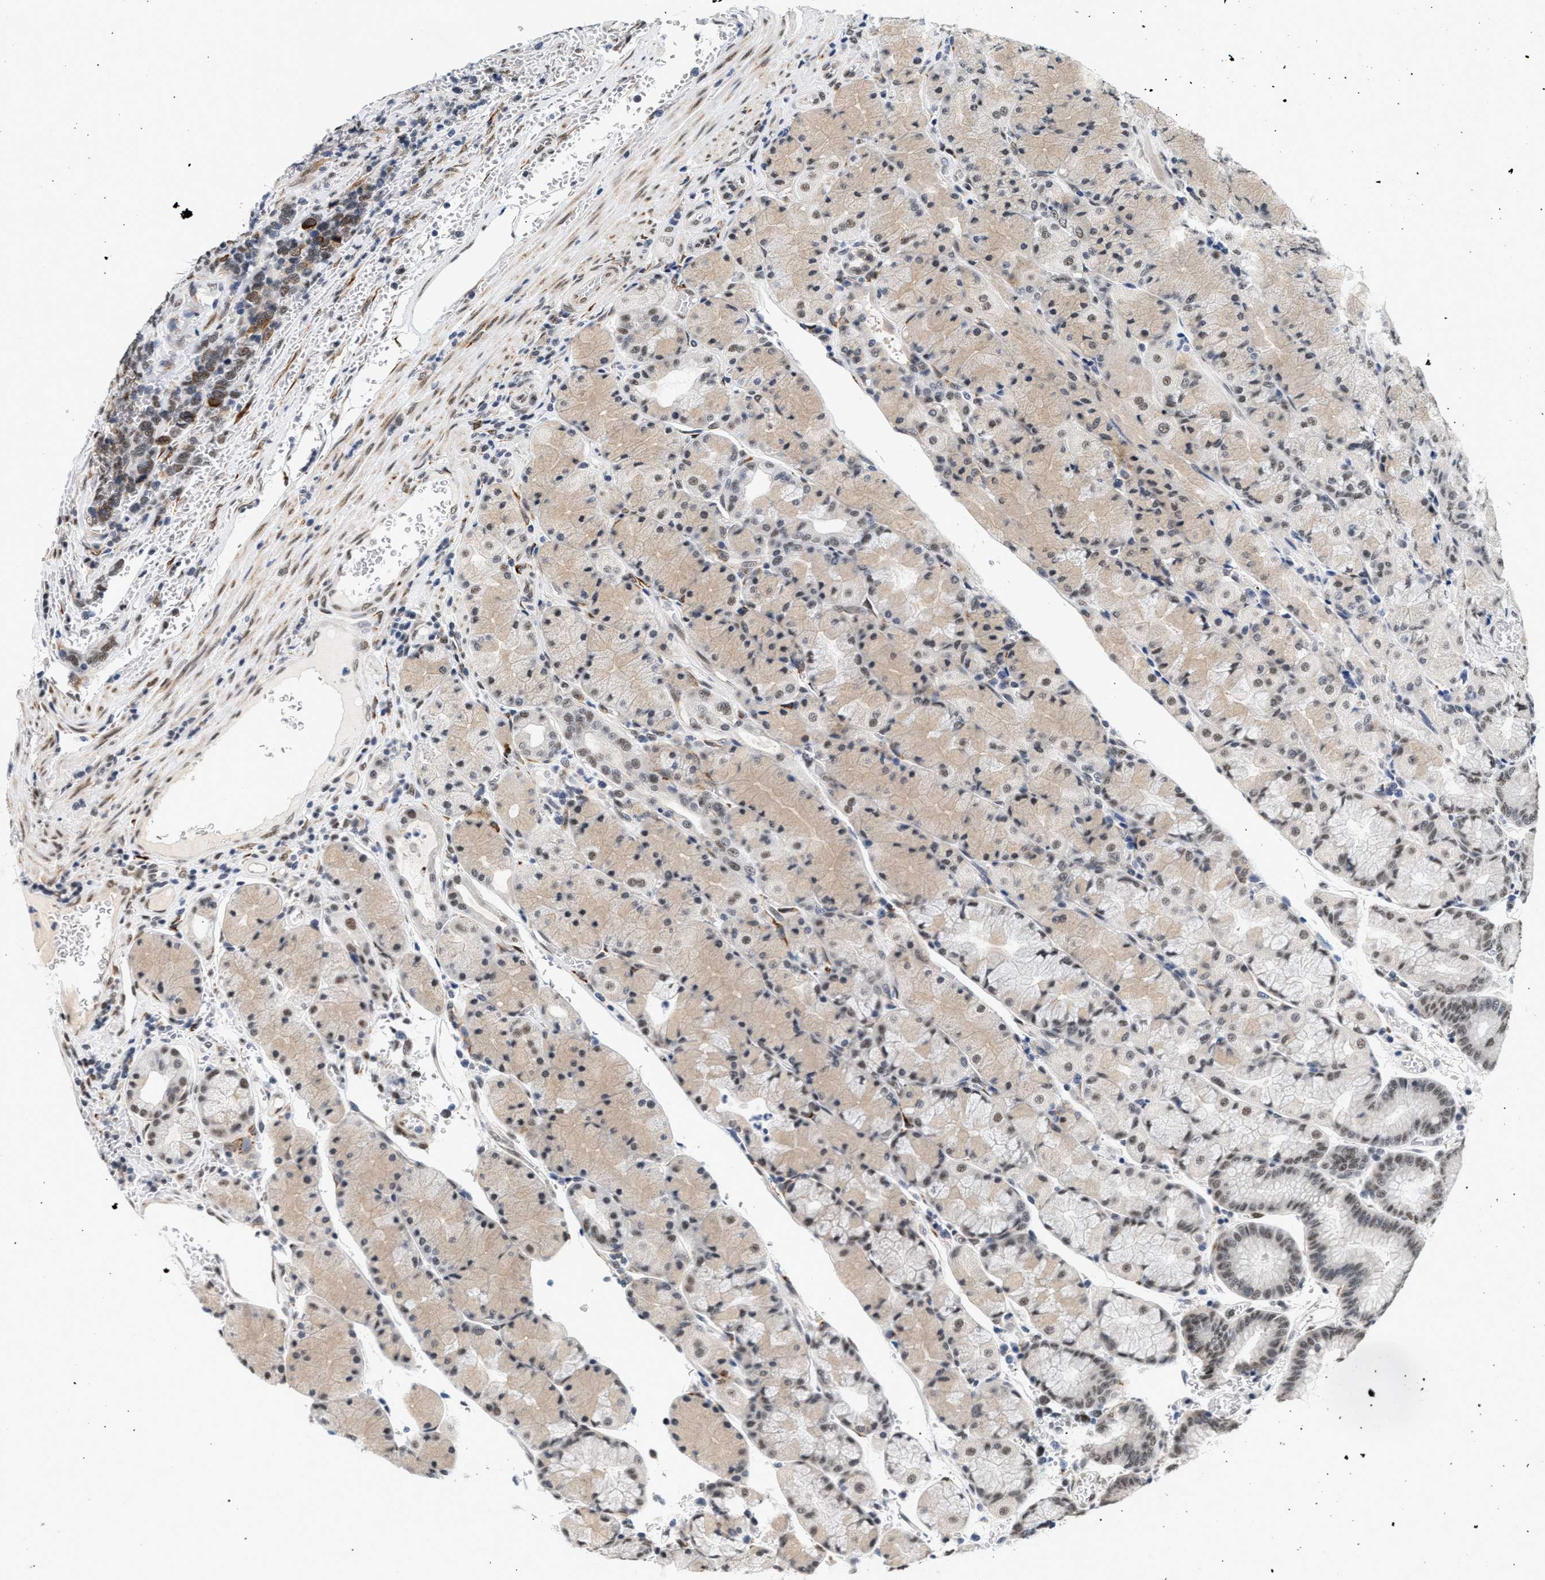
{"staining": {"intensity": "weak", "quantity": "25%-75%", "location": "cytoplasmic/membranous,nuclear"}, "tissue": "stomach", "cell_type": "Glandular cells", "image_type": "normal", "snomed": [{"axis": "morphology", "description": "Normal tissue, NOS"}, {"axis": "morphology", "description": "Carcinoid, malignant, NOS"}, {"axis": "topography", "description": "Stomach, upper"}], "caption": "Approximately 25%-75% of glandular cells in unremarkable human stomach show weak cytoplasmic/membranous,nuclear protein staining as visualized by brown immunohistochemical staining.", "gene": "THOC1", "patient": {"sex": "male", "age": 39}}